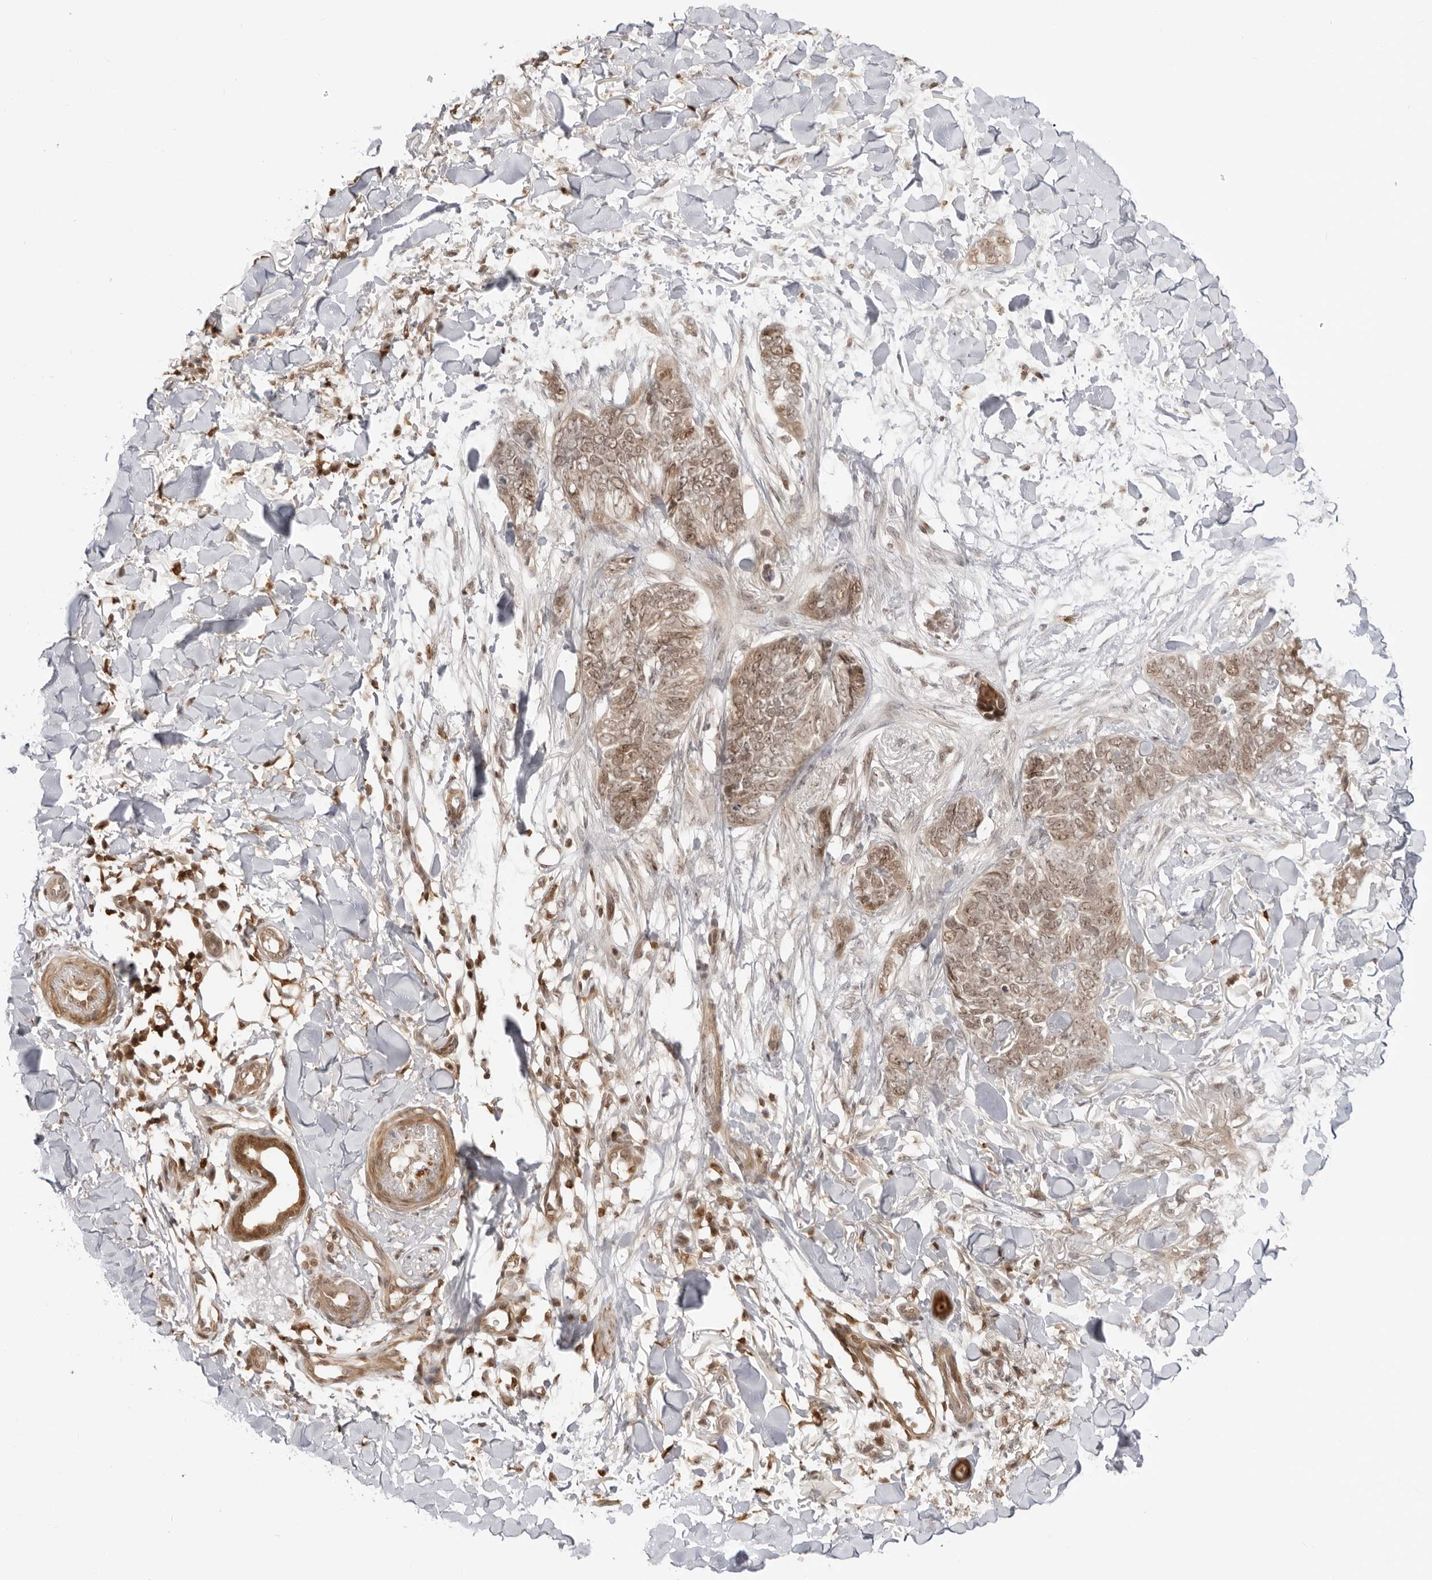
{"staining": {"intensity": "weak", "quantity": ">75%", "location": "cytoplasmic/membranous,nuclear"}, "tissue": "skin cancer", "cell_type": "Tumor cells", "image_type": "cancer", "snomed": [{"axis": "morphology", "description": "Normal tissue, NOS"}, {"axis": "morphology", "description": "Basal cell carcinoma"}, {"axis": "topography", "description": "Skin"}], "caption": "A brown stain highlights weak cytoplasmic/membranous and nuclear positivity of a protein in skin cancer tumor cells.", "gene": "RNF146", "patient": {"sex": "male", "age": 77}}